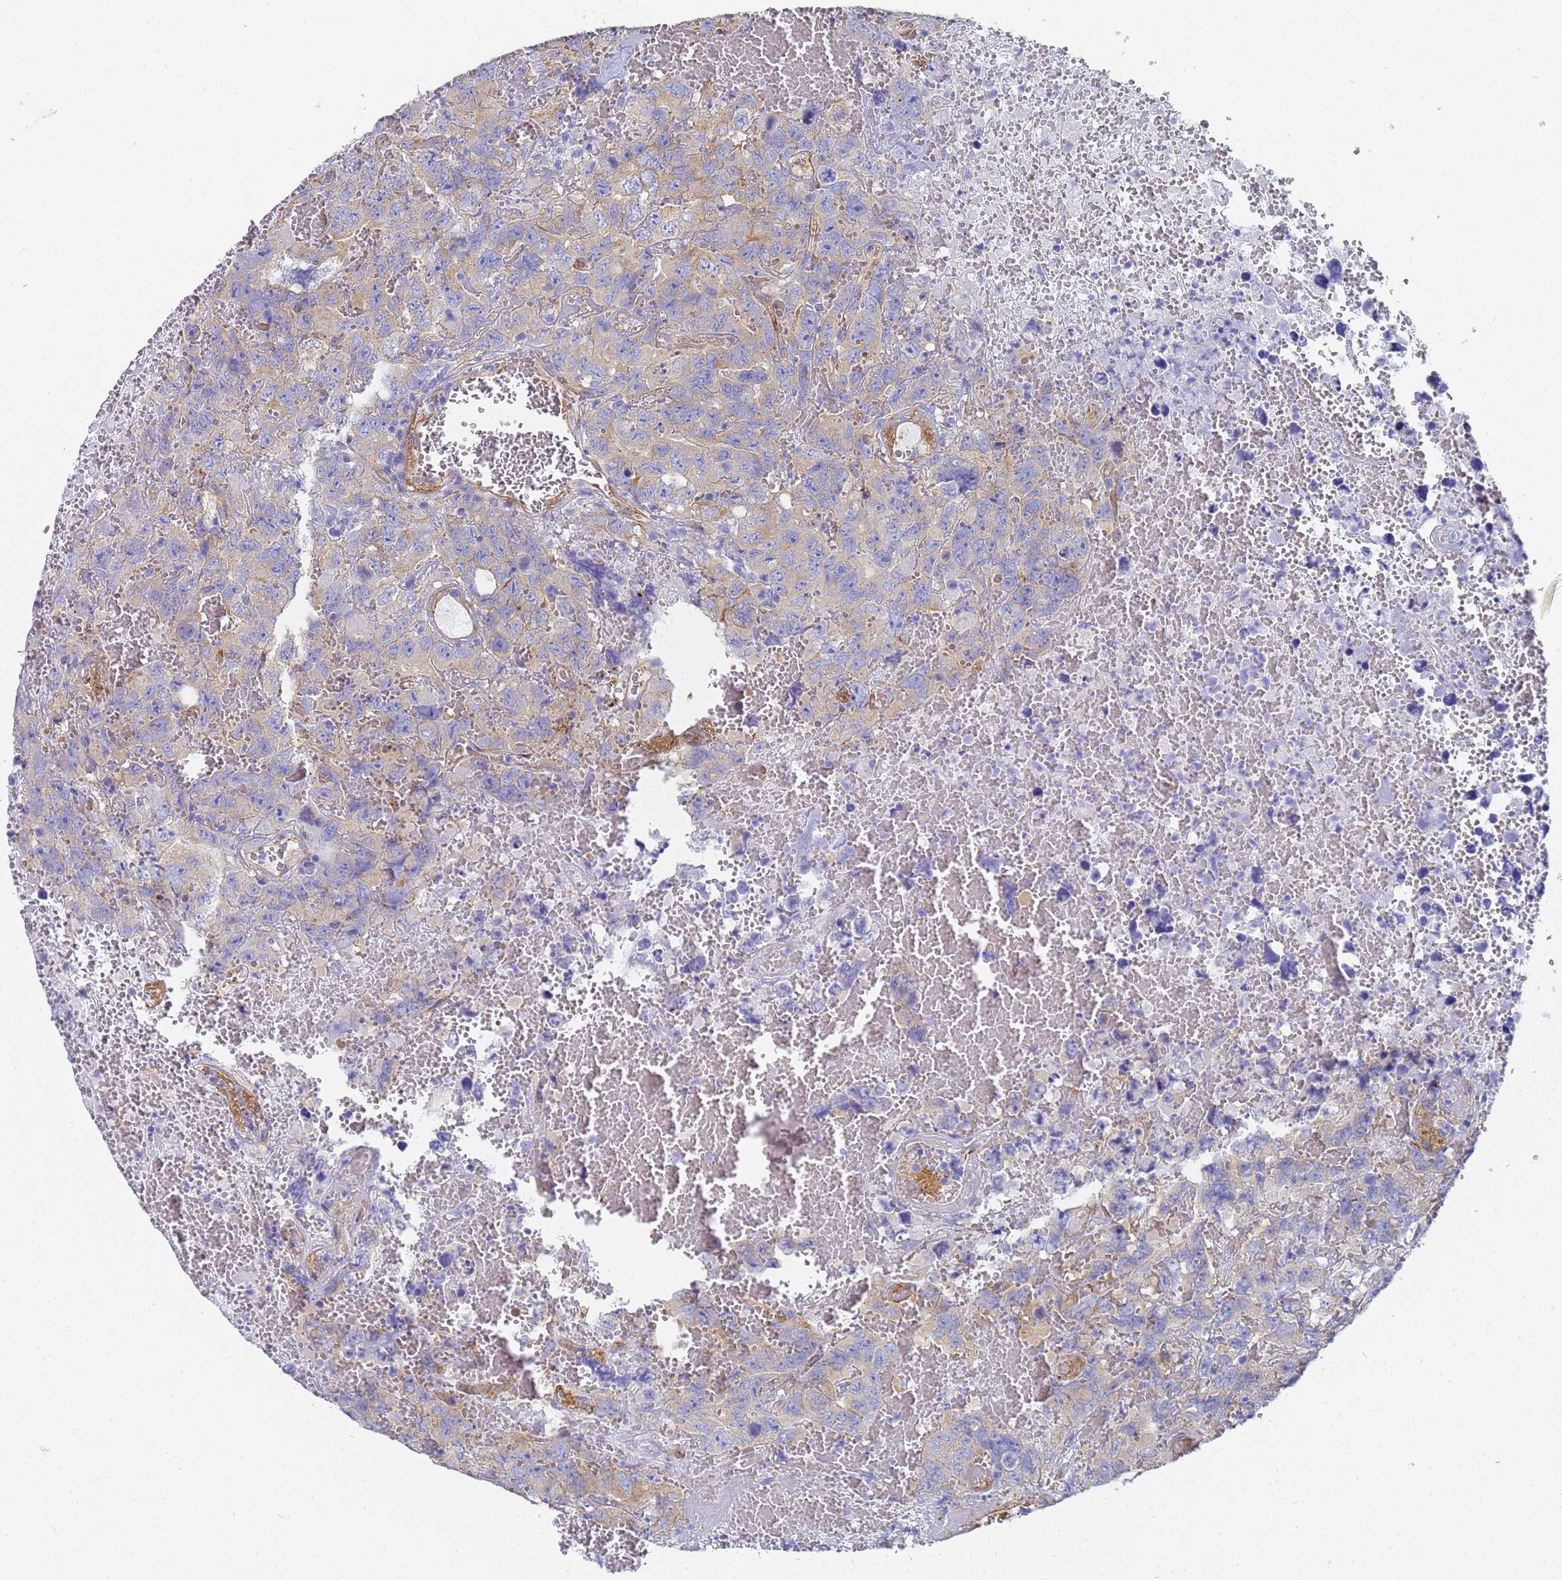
{"staining": {"intensity": "weak", "quantity": "<25%", "location": "cytoplasmic/membranous"}, "tissue": "testis cancer", "cell_type": "Tumor cells", "image_type": "cancer", "snomed": [{"axis": "morphology", "description": "Carcinoma, Embryonal, NOS"}, {"axis": "topography", "description": "Testis"}], "caption": "A high-resolution photomicrograph shows immunohistochemistry staining of testis cancer, which exhibits no significant expression in tumor cells.", "gene": "TUBB1", "patient": {"sex": "male", "age": 45}}